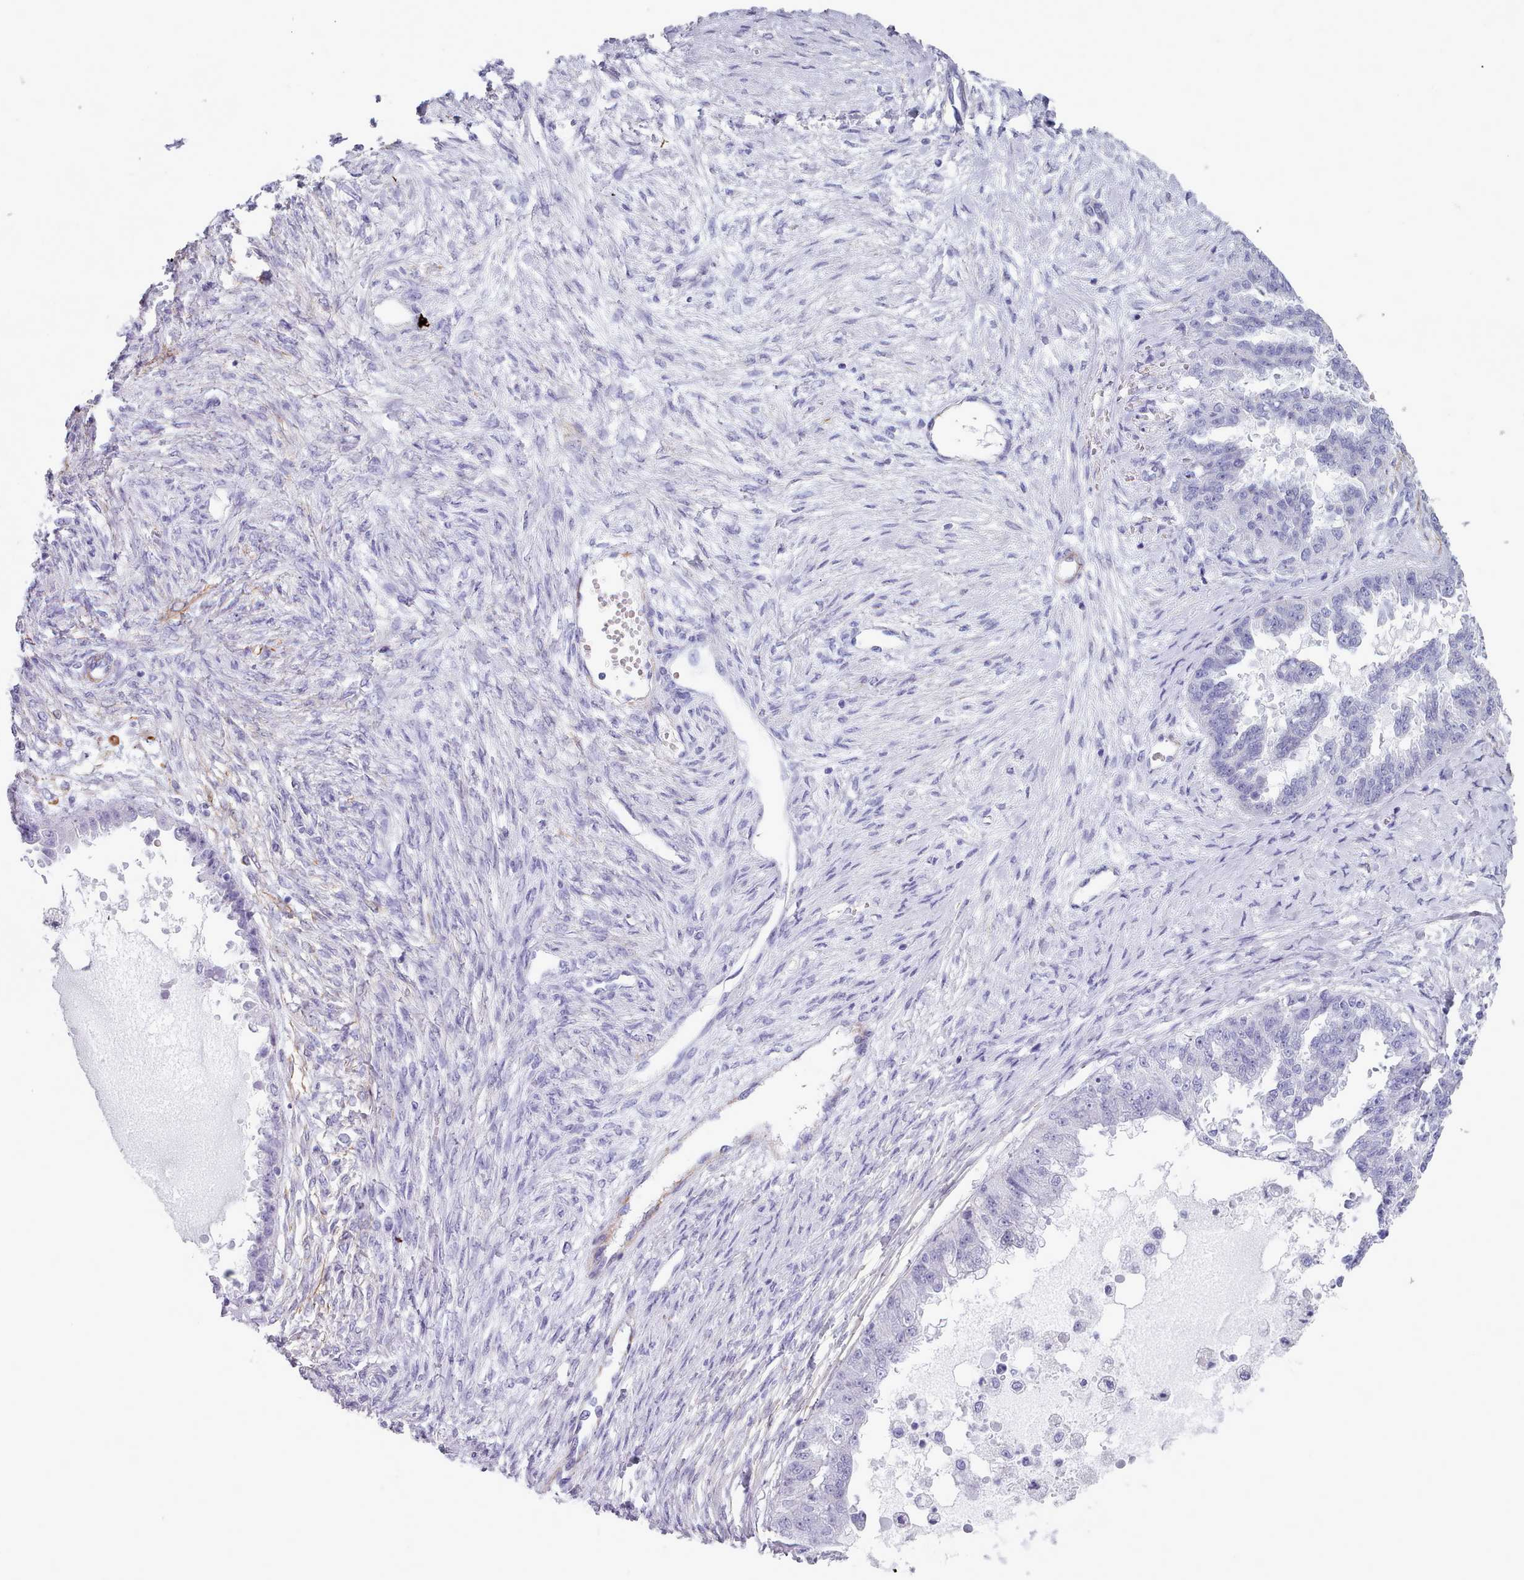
{"staining": {"intensity": "negative", "quantity": "none", "location": "none"}, "tissue": "ovarian cancer", "cell_type": "Tumor cells", "image_type": "cancer", "snomed": [{"axis": "morphology", "description": "Cystadenocarcinoma, serous, NOS"}, {"axis": "topography", "description": "Ovary"}], "caption": "This image is of ovarian cancer stained with immunohistochemistry to label a protein in brown with the nuclei are counter-stained blue. There is no positivity in tumor cells. The staining is performed using DAB (3,3'-diaminobenzidine) brown chromogen with nuclei counter-stained in using hematoxylin.", "gene": "FPGS", "patient": {"sex": "female", "age": 58}}